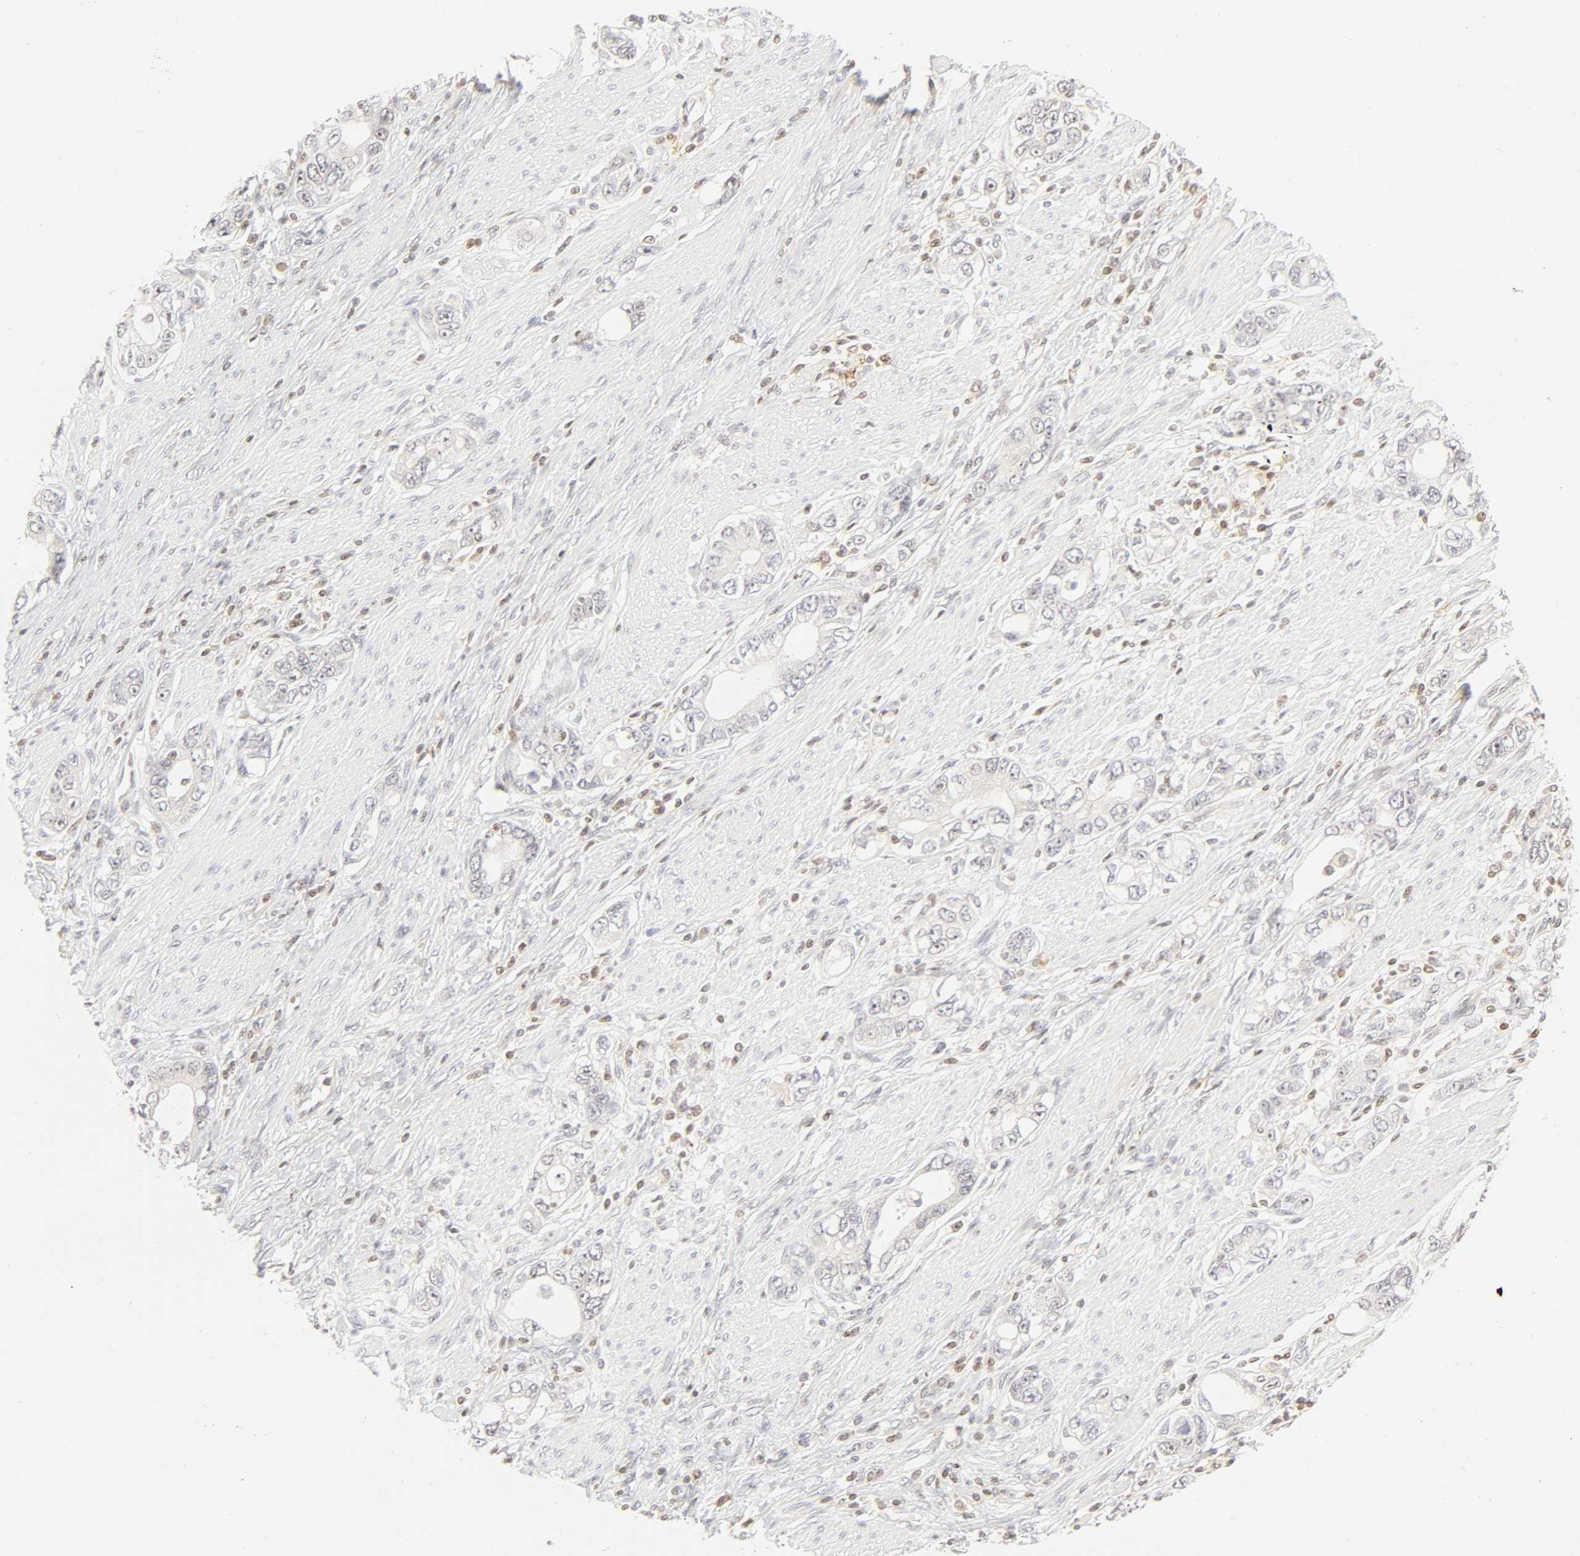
{"staining": {"intensity": "negative", "quantity": "none", "location": "none"}, "tissue": "stomach cancer", "cell_type": "Tumor cells", "image_type": "cancer", "snomed": [{"axis": "morphology", "description": "Adenocarcinoma, NOS"}, {"axis": "topography", "description": "Stomach, lower"}], "caption": "Tumor cells show no significant protein expression in stomach adenocarcinoma.", "gene": "KIF2A", "patient": {"sex": "female", "age": 93}}